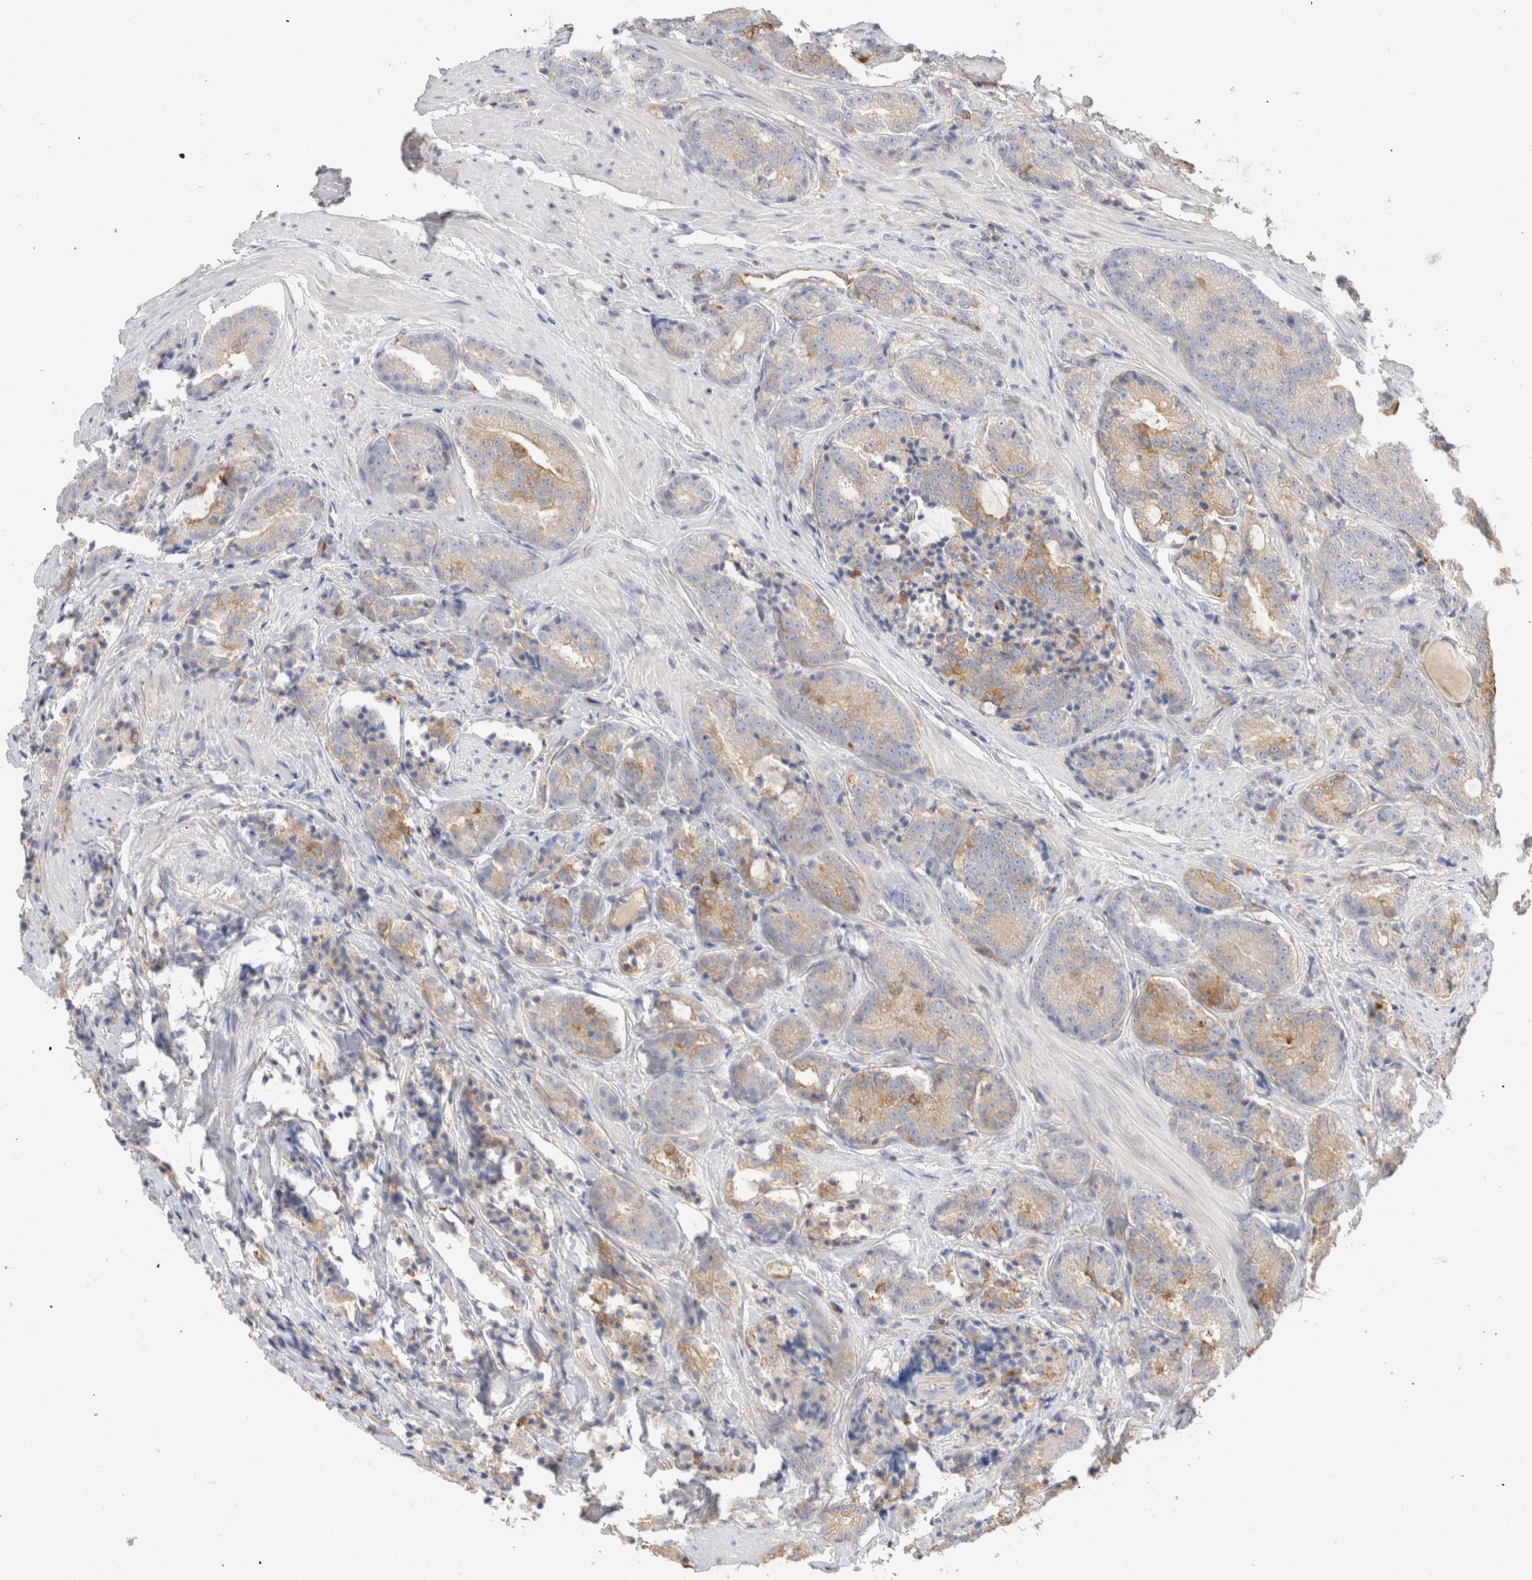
{"staining": {"intensity": "moderate", "quantity": "<25%", "location": "cytoplasmic/membranous"}, "tissue": "prostate cancer", "cell_type": "Tumor cells", "image_type": "cancer", "snomed": [{"axis": "morphology", "description": "Adenocarcinoma, High grade"}, {"axis": "topography", "description": "Prostate"}], "caption": "The immunohistochemical stain highlights moderate cytoplasmic/membranous expression in tumor cells of prostate adenocarcinoma (high-grade) tissue.", "gene": "CAPN2", "patient": {"sex": "male", "age": 61}}